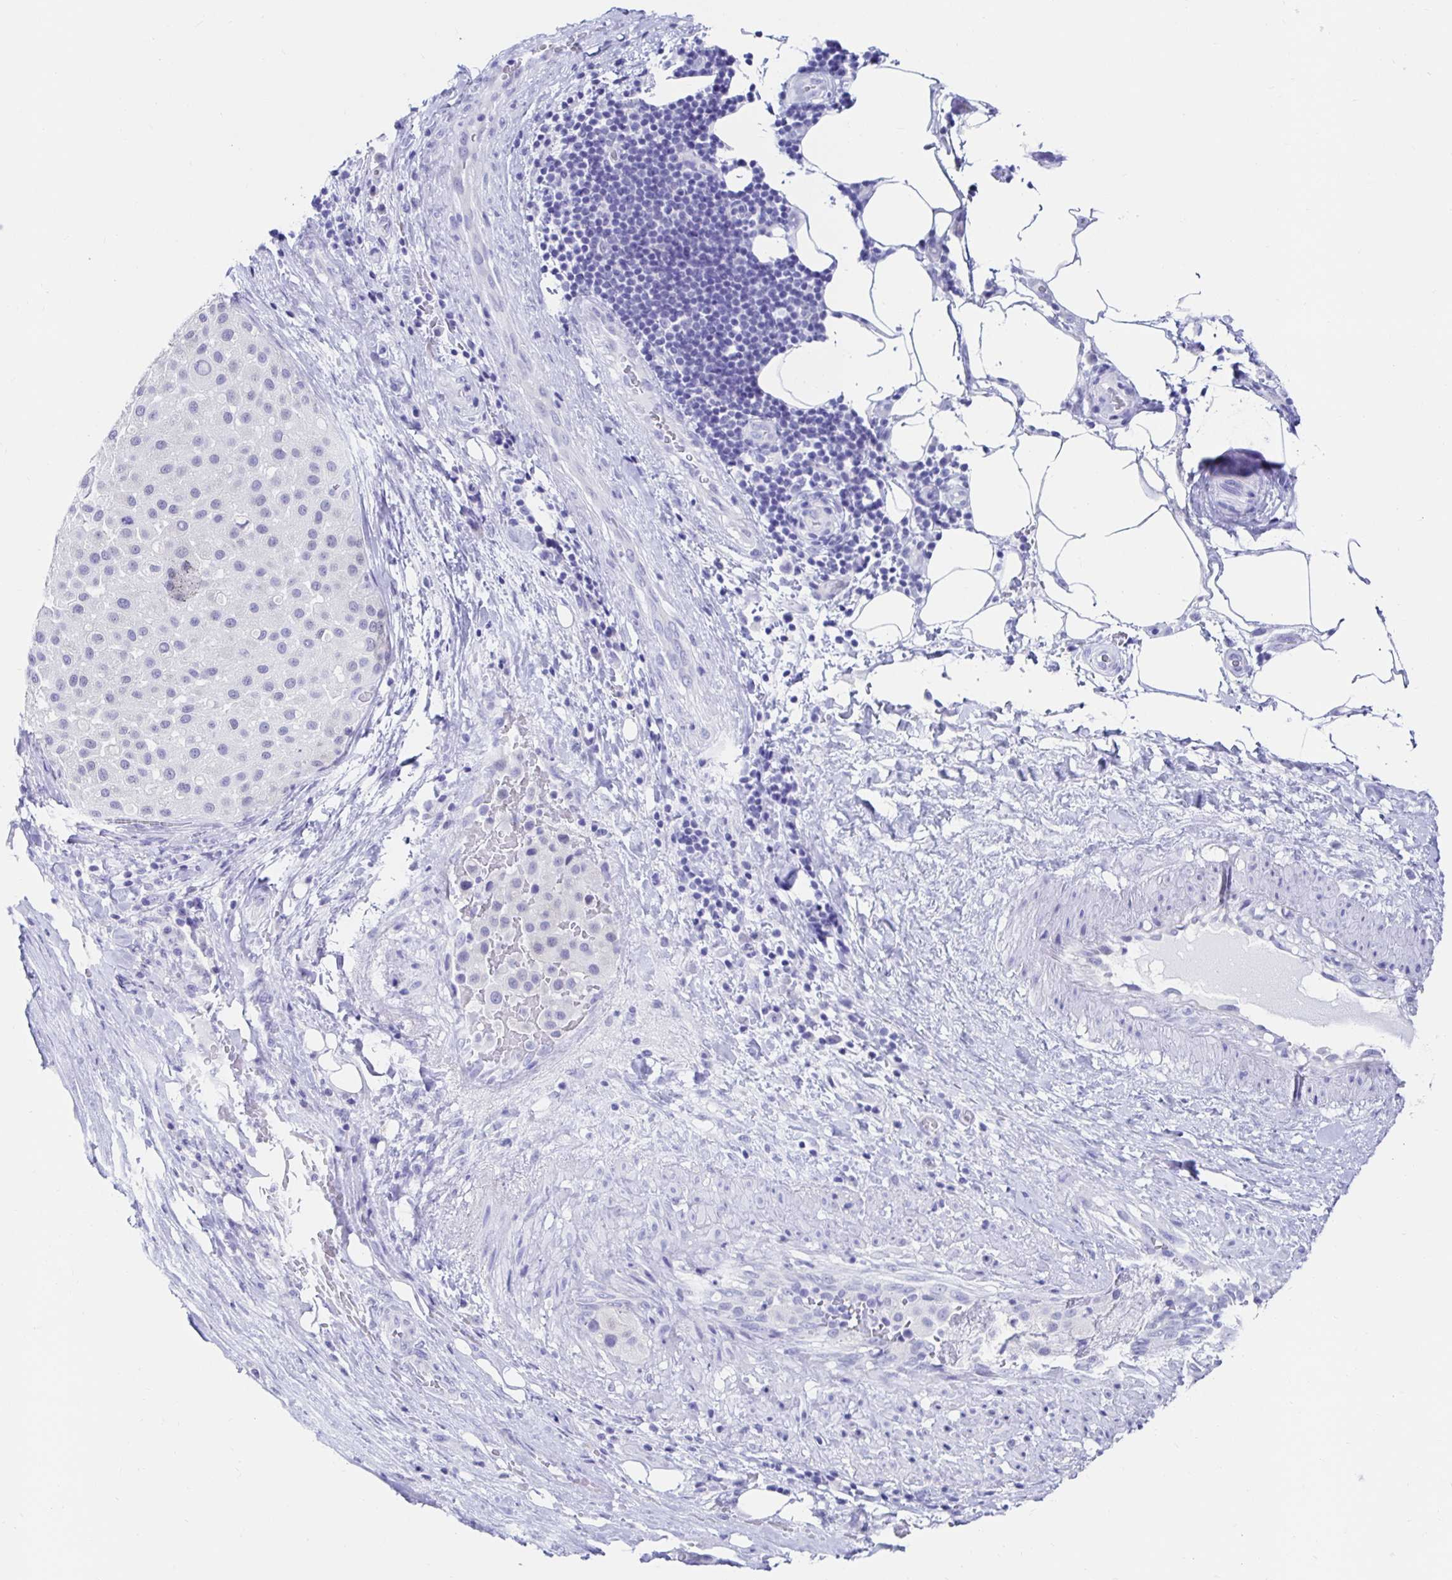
{"staining": {"intensity": "negative", "quantity": "none", "location": "none"}, "tissue": "melanoma", "cell_type": "Tumor cells", "image_type": "cancer", "snomed": [{"axis": "morphology", "description": "Malignant melanoma, Metastatic site"}, {"axis": "topography", "description": "Smooth muscle"}], "caption": "High magnification brightfield microscopy of malignant melanoma (metastatic site) stained with DAB (3,3'-diaminobenzidine) (brown) and counterstained with hematoxylin (blue): tumor cells show no significant staining.", "gene": "CA9", "patient": {"sex": "male", "age": 41}}